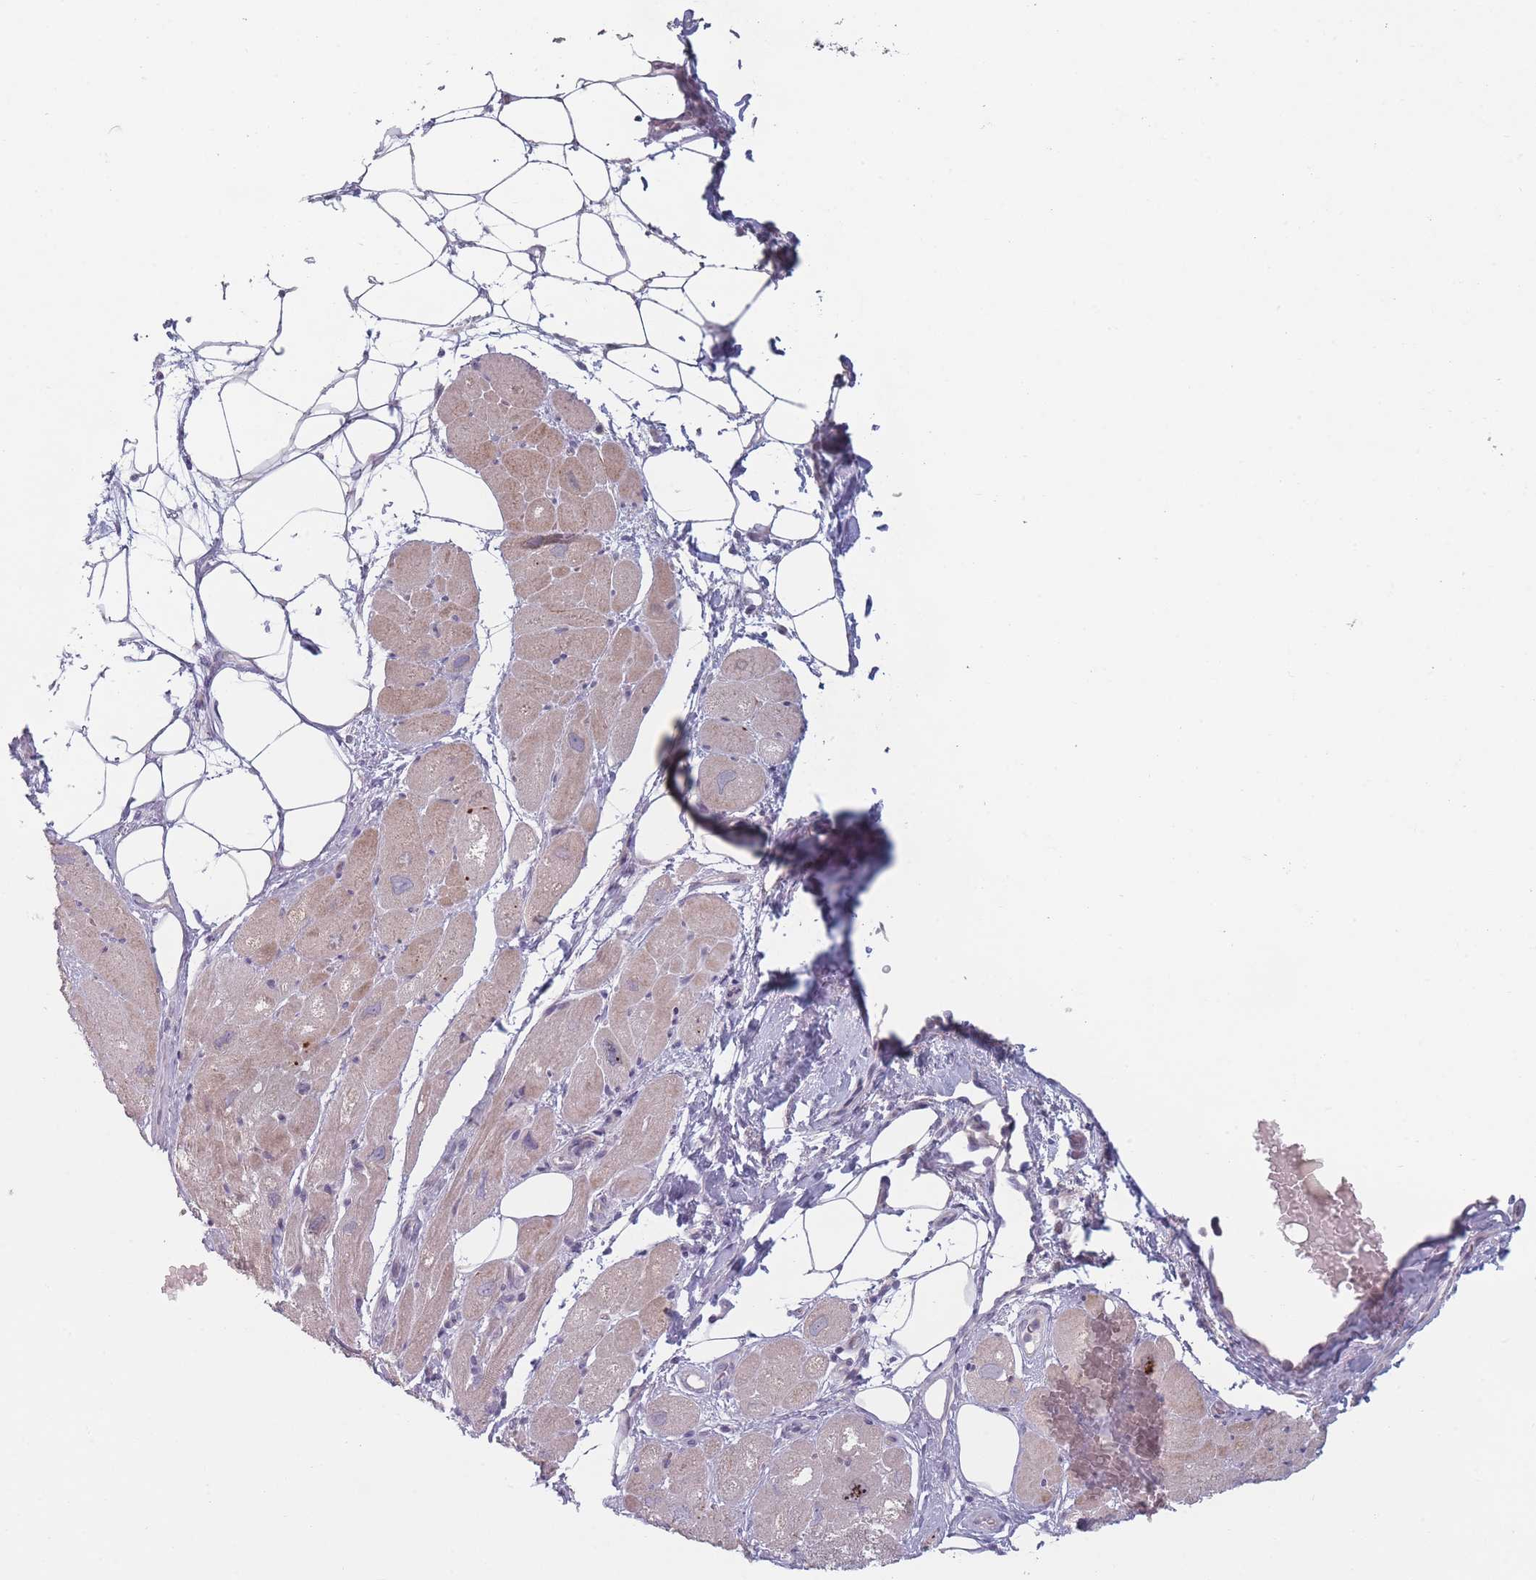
{"staining": {"intensity": "weak", "quantity": ">75%", "location": "cytoplasmic/membranous"}, "tissue": "heart muscle", "cell_type": "Cardiomyocytes", "image_type": "normal", "snomed": [{"axis": "morphology", "description": "Normal tissue, NOS"}, {"axis": "topography", "description": "Heart"}], "caption": "Immunohistochemistry micrograph of unremarkable heart muscle: heart muscle stained using IHC displays low levels of weak protein expression localized specifically in the cytoplasmic/membranous of cardiomyocytes, appearing as a cytoplasmic/membranous brown color.", "gene": "RASL10B", "patient": {"sex": "male", "age": 50}}